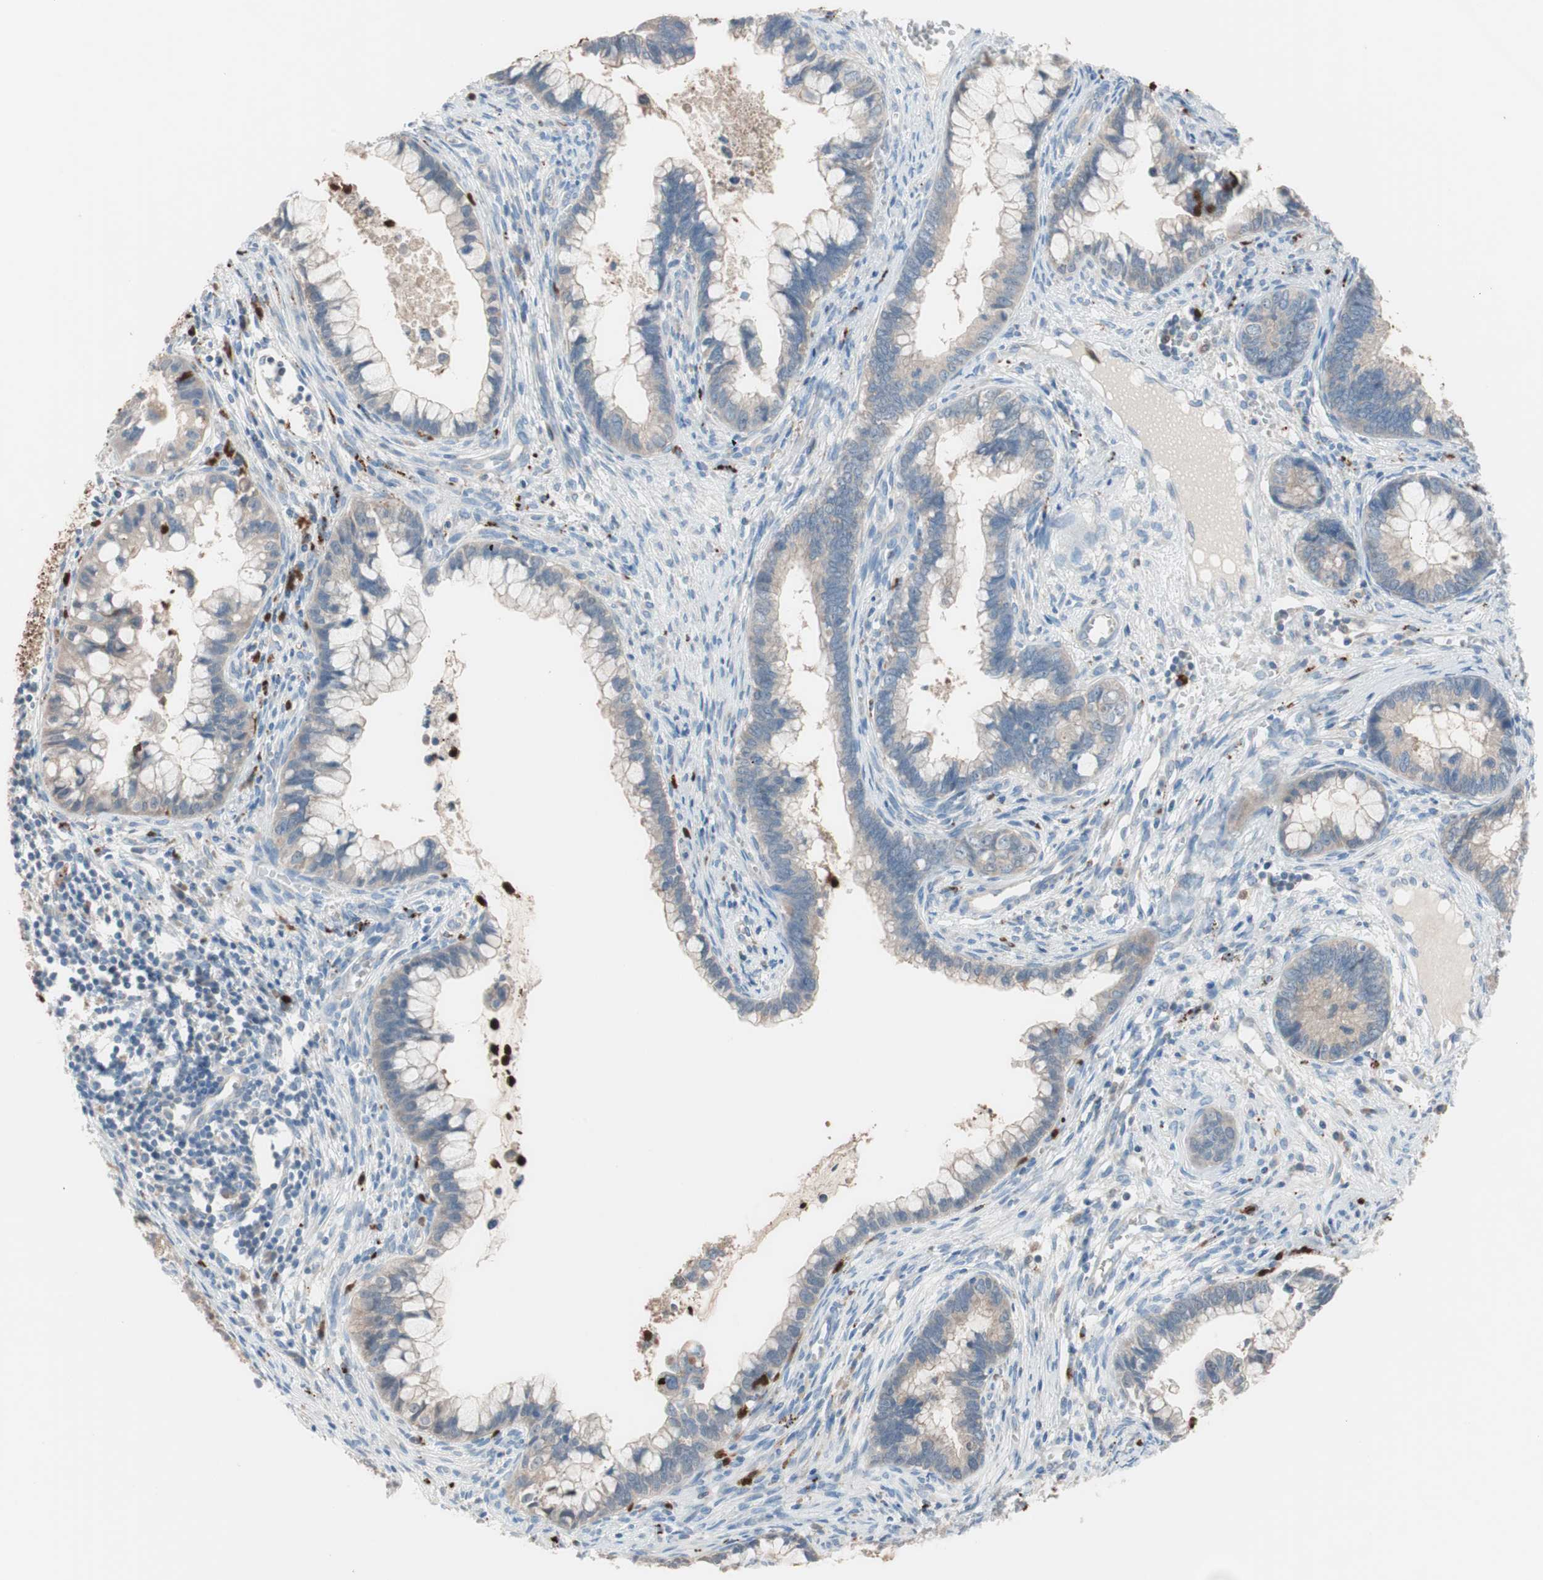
{"staining": {"intensity": "weak", "quantity": "<25%", "location": "cytoplasmic/membranous"}, "tissue": "cervical cancer", "cell_type": "Tumor cells", "image_type": "cancer", "snomed": [{"axis": "morphology", "description": "Adenocarcinoma, NOS"}, {"axis": "topography", "description": "Cervix"}], "caption": "IHC histopathology image of human cervical adenocarcinoma stained for a protein (brown), which demonstrates no positivity in tumor cells.", "gene": "CLEC4D", "patient": {"sex": "female", "age": 44}}